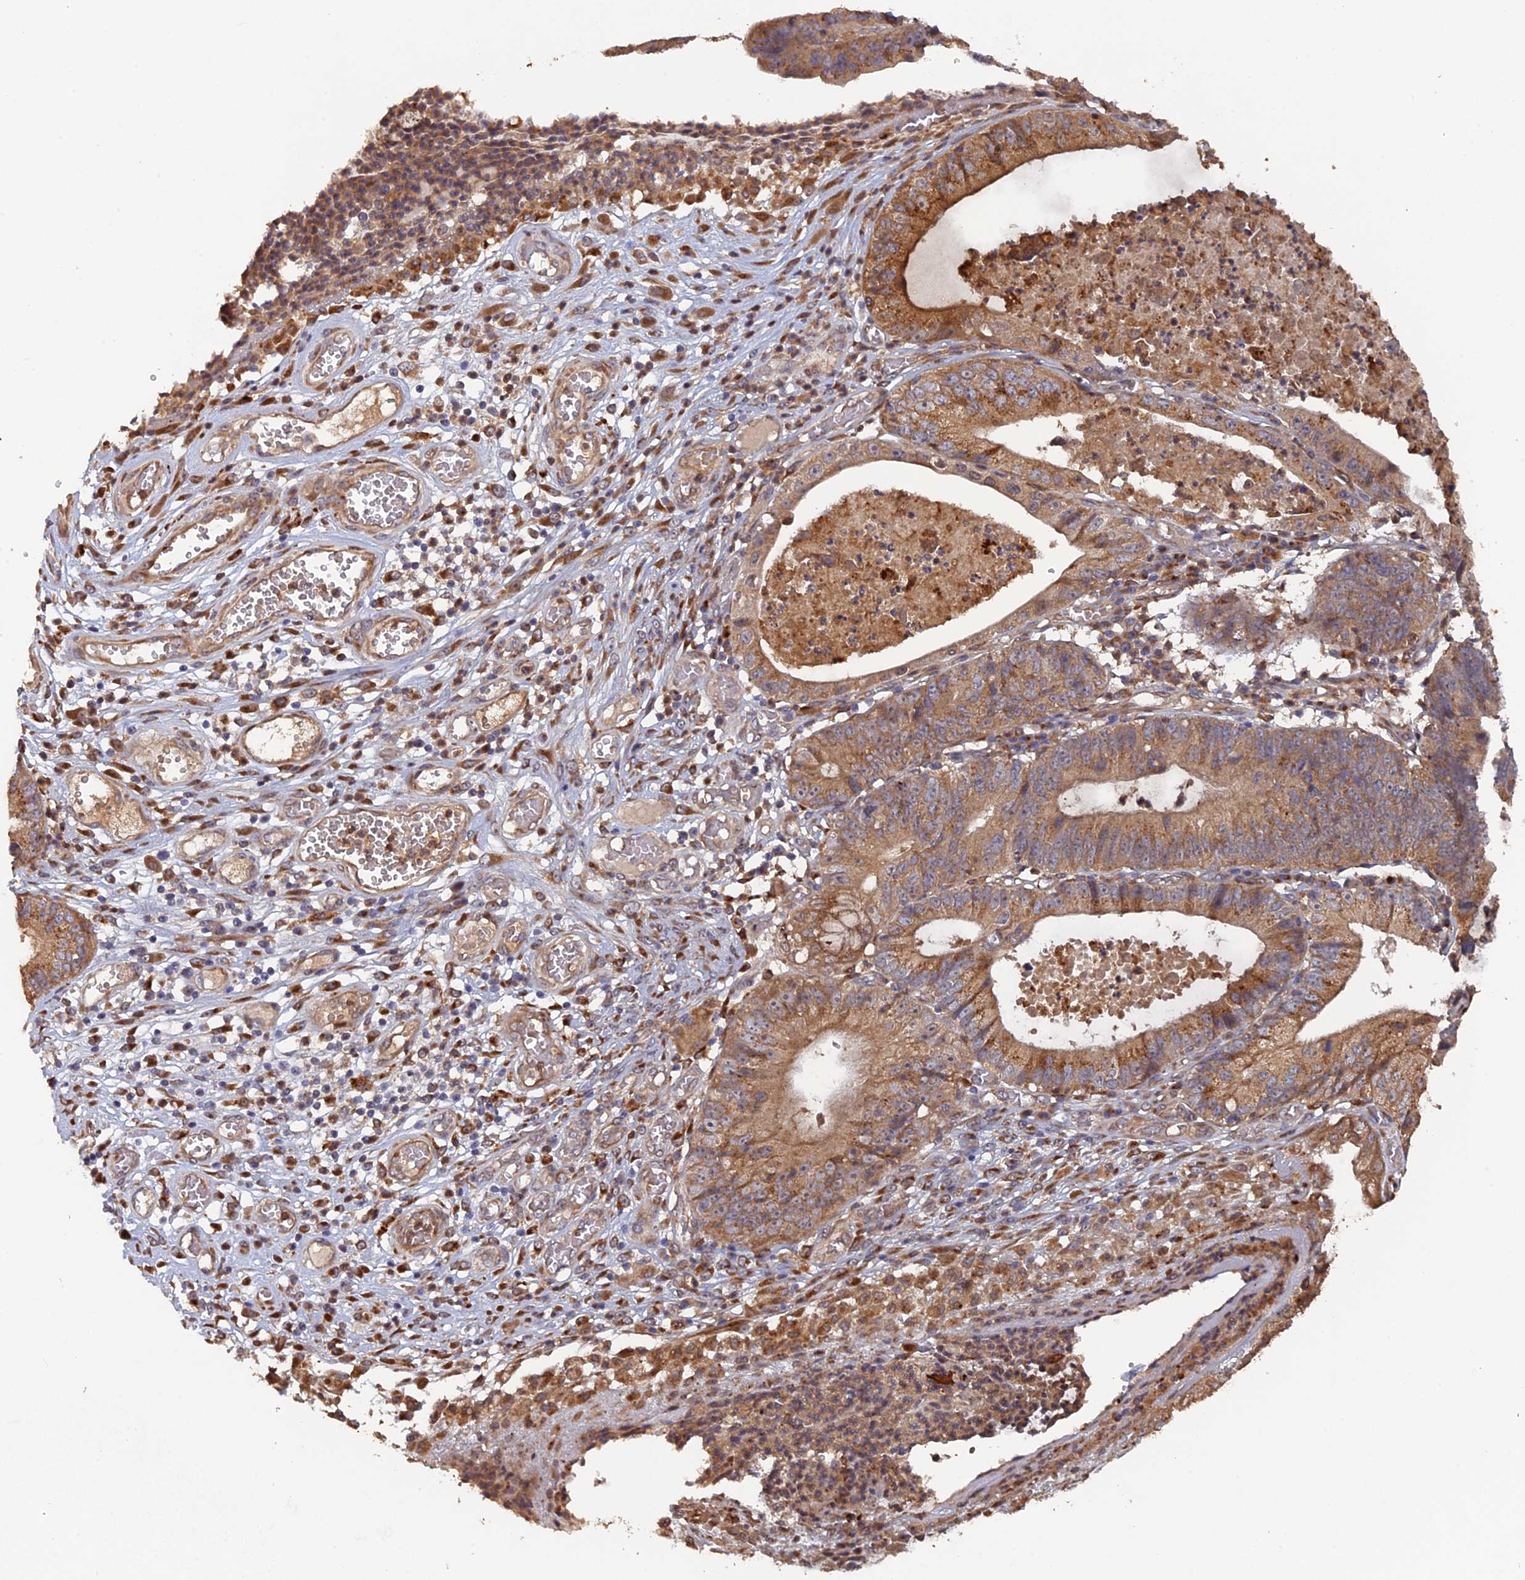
{"staining": {"intensity": "moderate", "quantity": ">75%", "location": "cytoplasmic/membranous"}, "tissue": "stomach cancer", "cell_type": "Tumor cells", "image_type": "cancer", "snomed": [{"axis": "morphology", "description": "Adenocarcinoma, NOS"}, {"axis": "topography", "description": "Stomach"}], "caption": "Human stomach adenocarcinoma stained for a protein (brown) displays moderate cytoplasmic/membranous positive positivity in approximately >75% of tumor cells.", "gene": "VPS37C", "patient": {"sex": "male", "age": 59}}